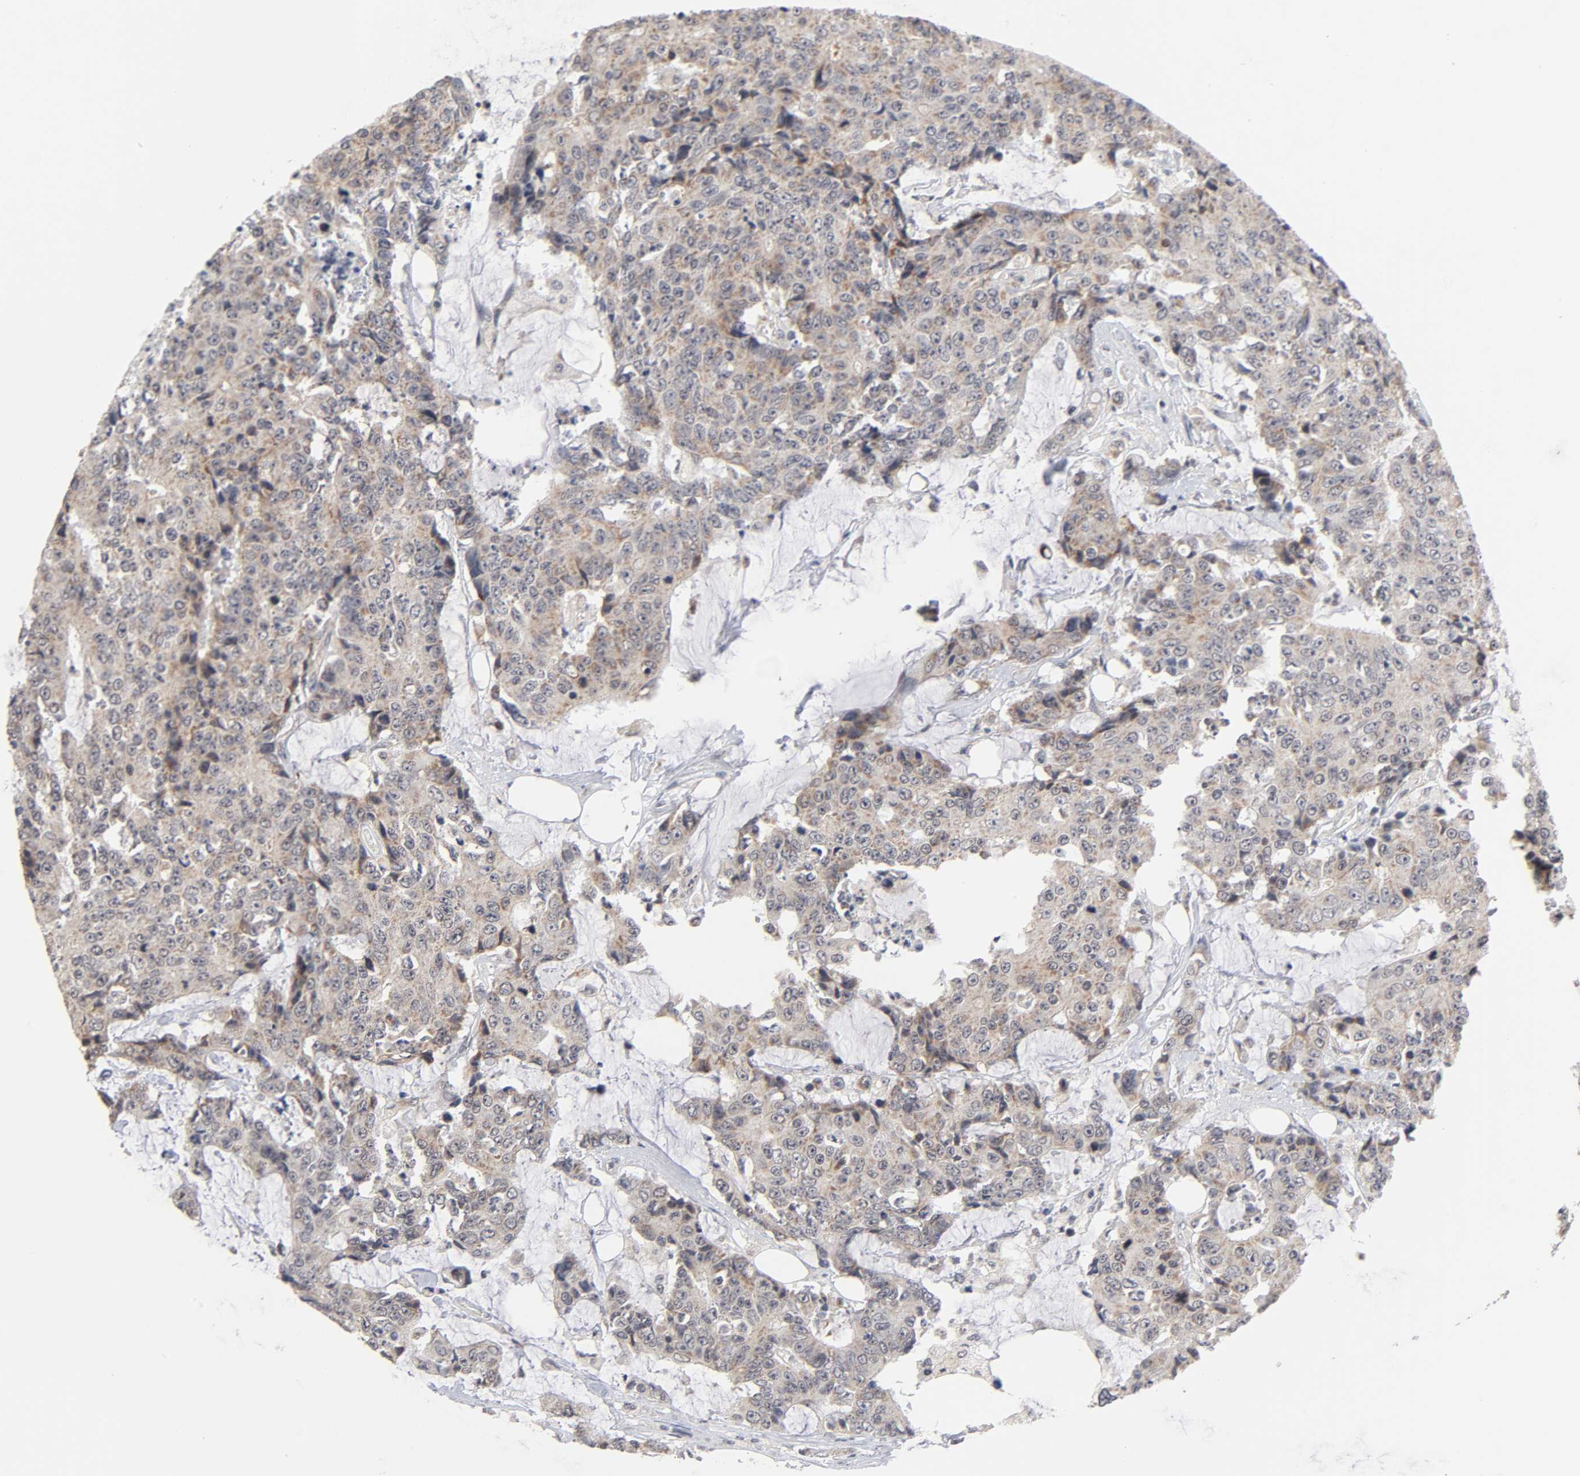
{"staining": {"intensity": "moderate", "quantity": ">75%", "location": "cytoplasmic/membranous"}, "tissue": "colorectal cancer", "cell_type": "Tumor cells", "image_type": "cancer", "snomed": [{"axis": "morphology", "description": "Adenocarcinoma, NOS"}, {"axis": "topography", "description": "Colon"}], "caption": "An image showing moderate cytoplasmic/membranous expression in about >75% of tumor cells in adenocarcinoma (colorectal), as visualized by brown immunohistochemical staining.", "gene": "AUH", "patient": {"sex": "female", "age": 86}}